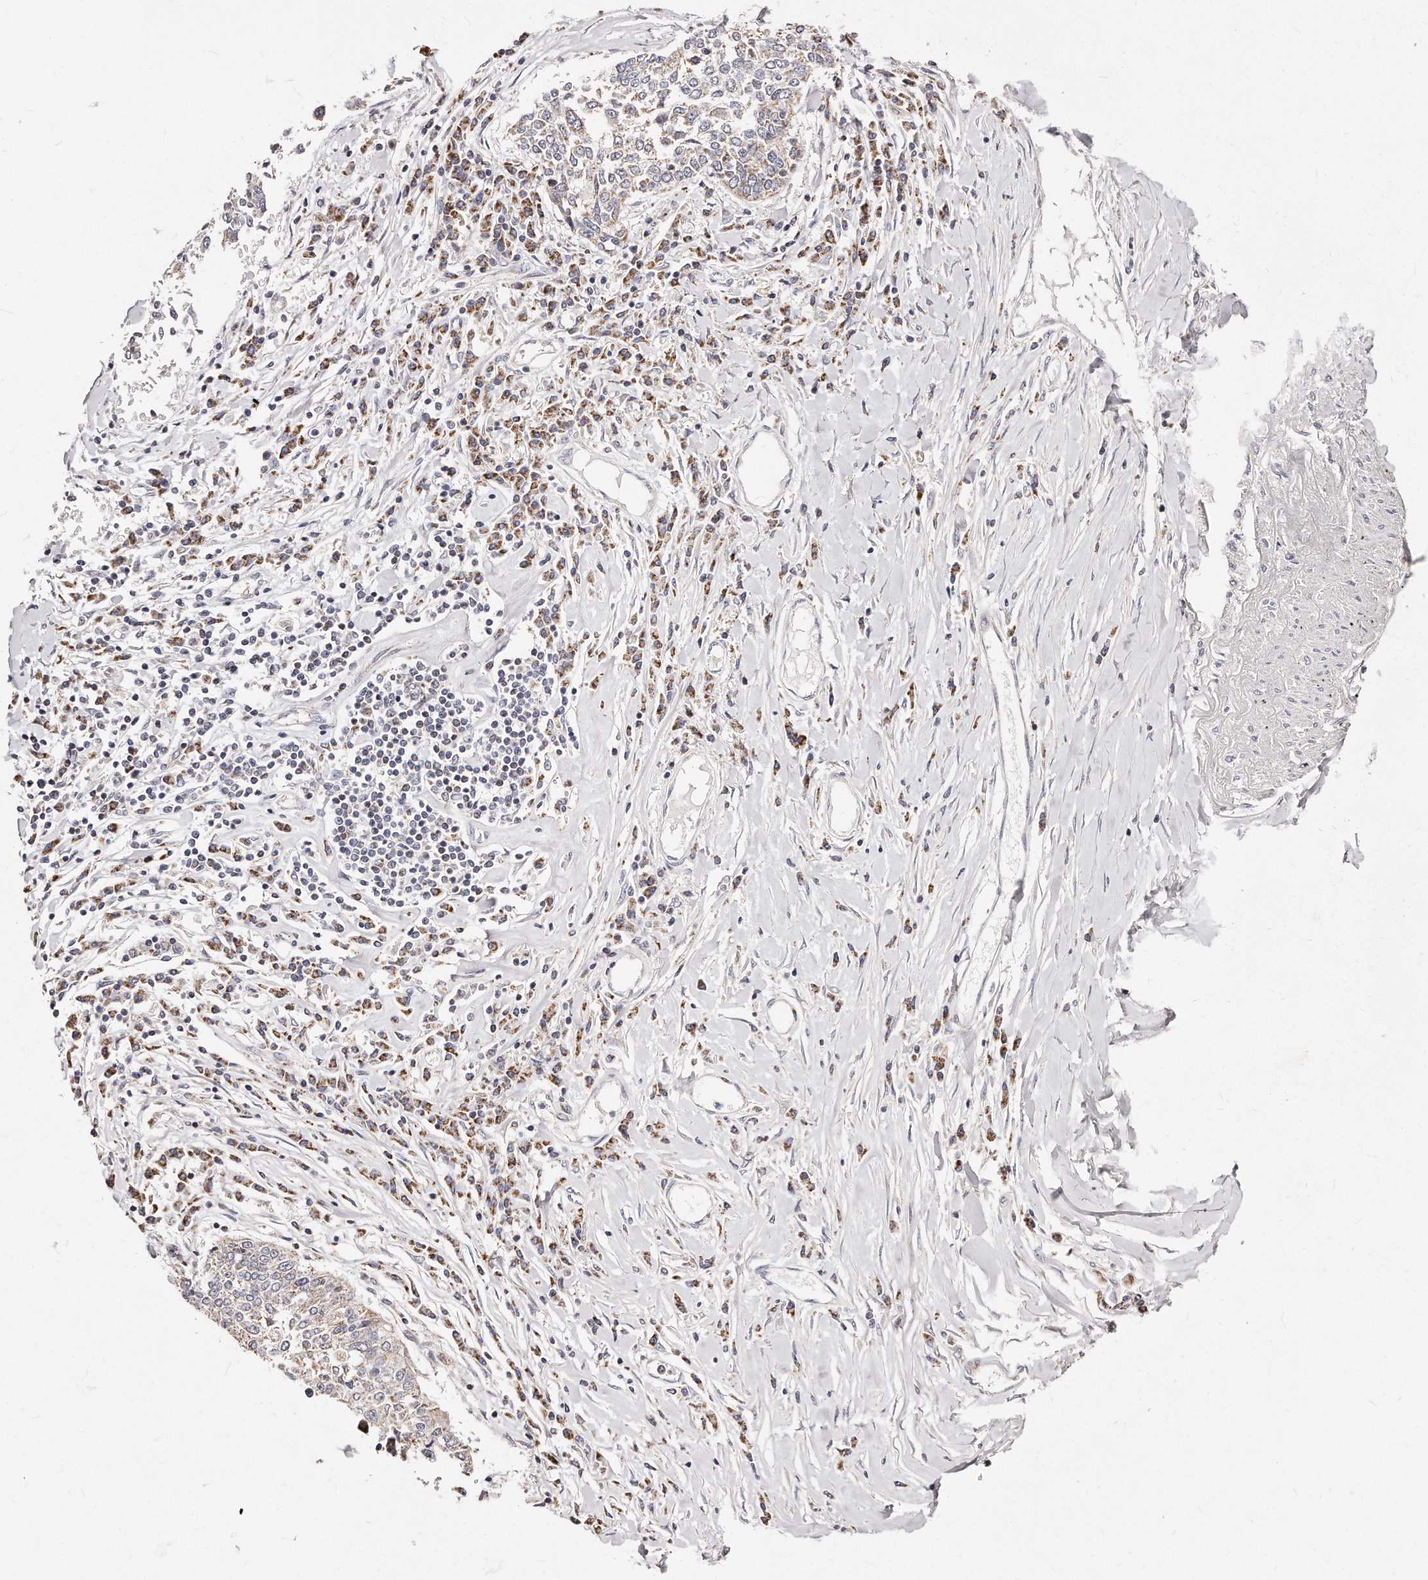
{"staining": {"intensity": "weak", "quantity": "<25%", "location": "cytoplasmic/membranous"}, "tissue": "lung cancer", "cell_type": "Tumor cells", "image_type": "cancer", "snomed": [{"axis": "morphology", "description": "Normal tissue, NOS"}, {"axis": "morphology", "description": "Squamous cell carcinoma, NOS"}, {"axis": "topography", "description": "Cartilage tissue"}, {"axis": "topography", "description": "Bronchus"}, {"axis": "topography", "description": "Lung"}, {"axis": "topography", "description": "Peripheral nerve tissue"}], "caption": "Tumor cells show no significant protein expression in lung cancer. Brightfield microscopy of IHC stained with DAB (brown) and hematoxylin (blue), captured at high magnification.", "gene": "RTKN", "patient": {"sex": "female", "age": 49}}